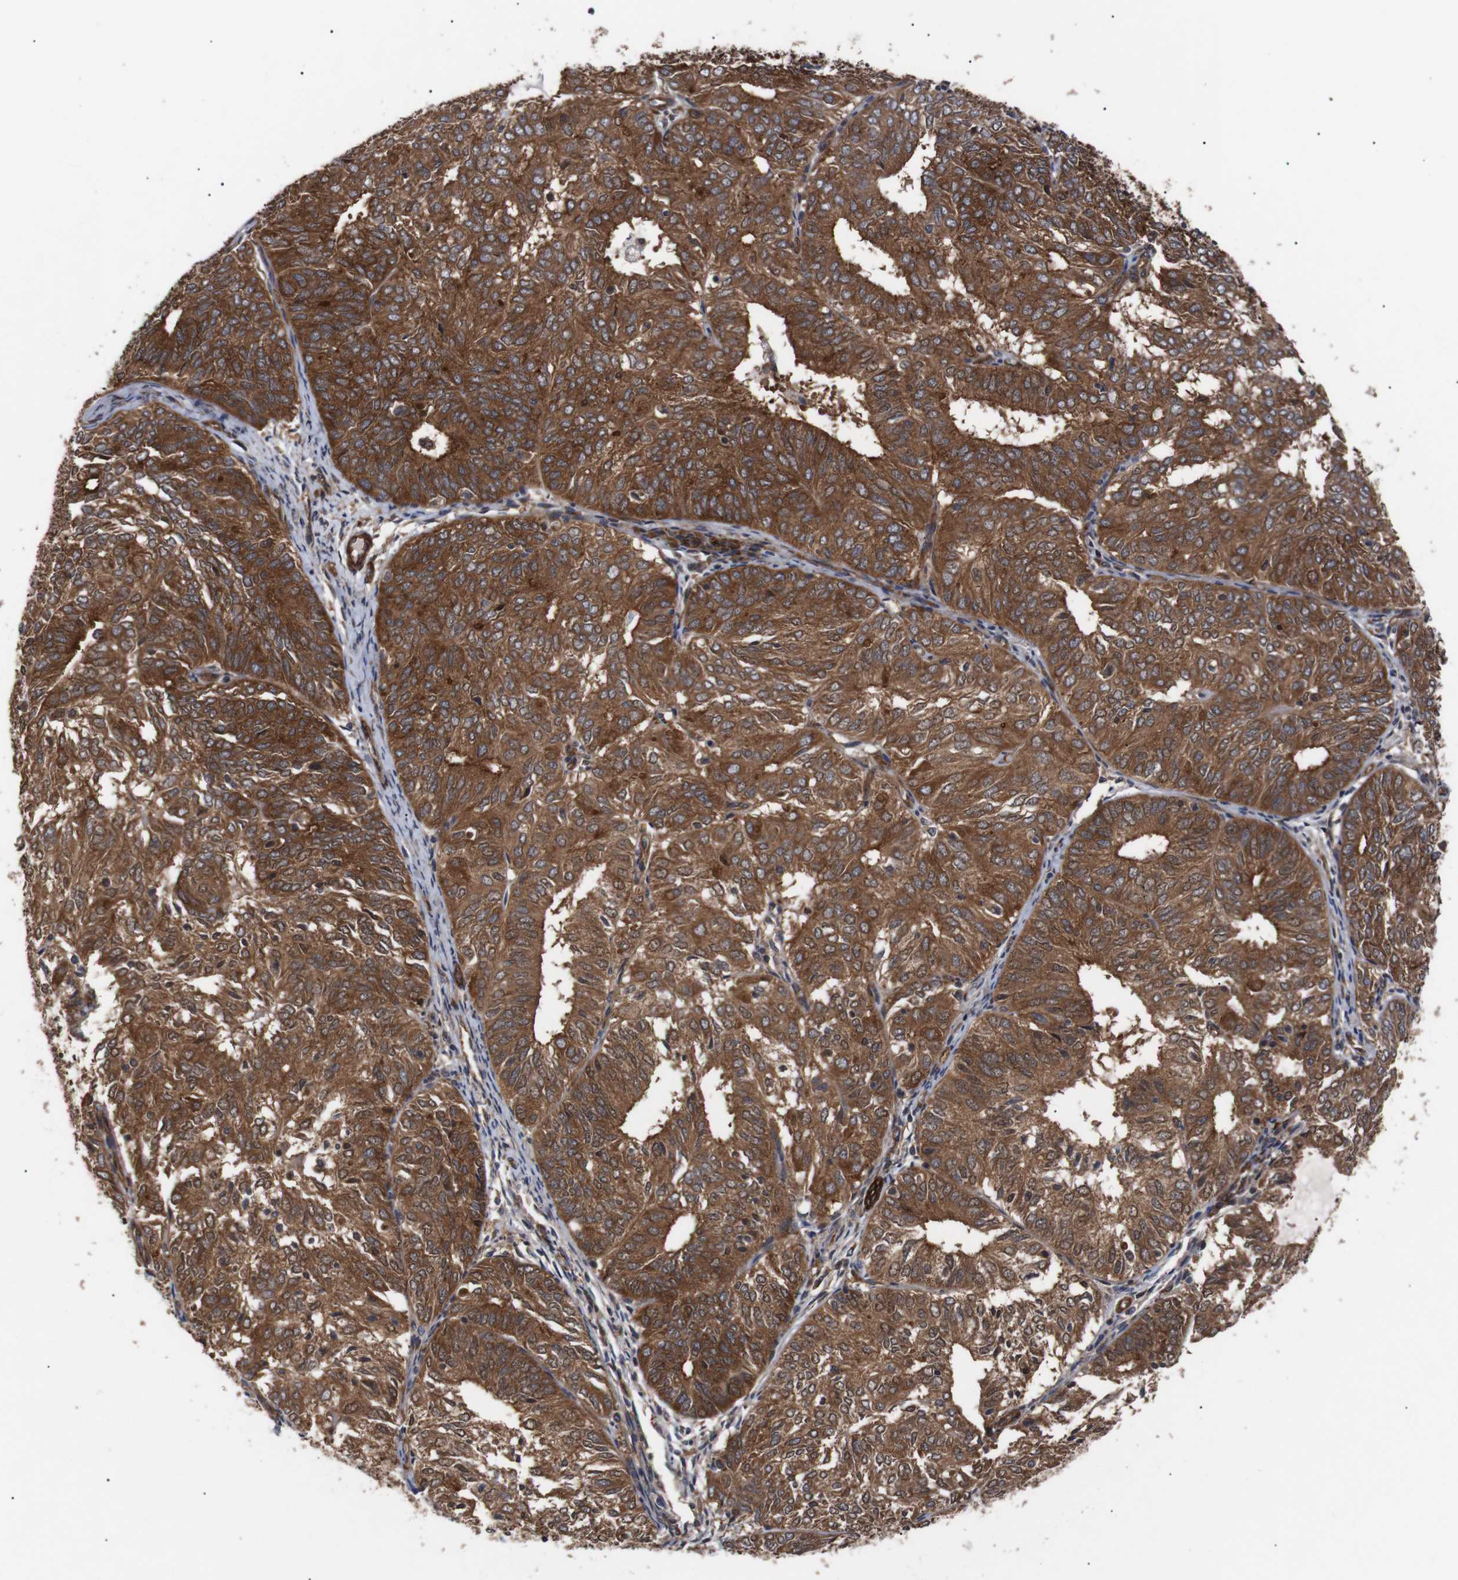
{"staining": {"intensity": "strong", "quantity": ">75%", "location": "cytoplasmic/membranous"}, "tissue": "endometrial cancer", "cell_type": "Tumor cells", "image_type": "cancer", "snomed": [{"axis": "morphology", "description": "Adenocarcinoma, NOS"}, {"axis": "topography", "description": "Uterus"}], "caption": "Protein staining shows strong cytoplasmic/membranous expression in about >75% of tumor cells in endometrial cancer.", "gene": "PAWR", "patient": {"sex": "female", "age": 60}}